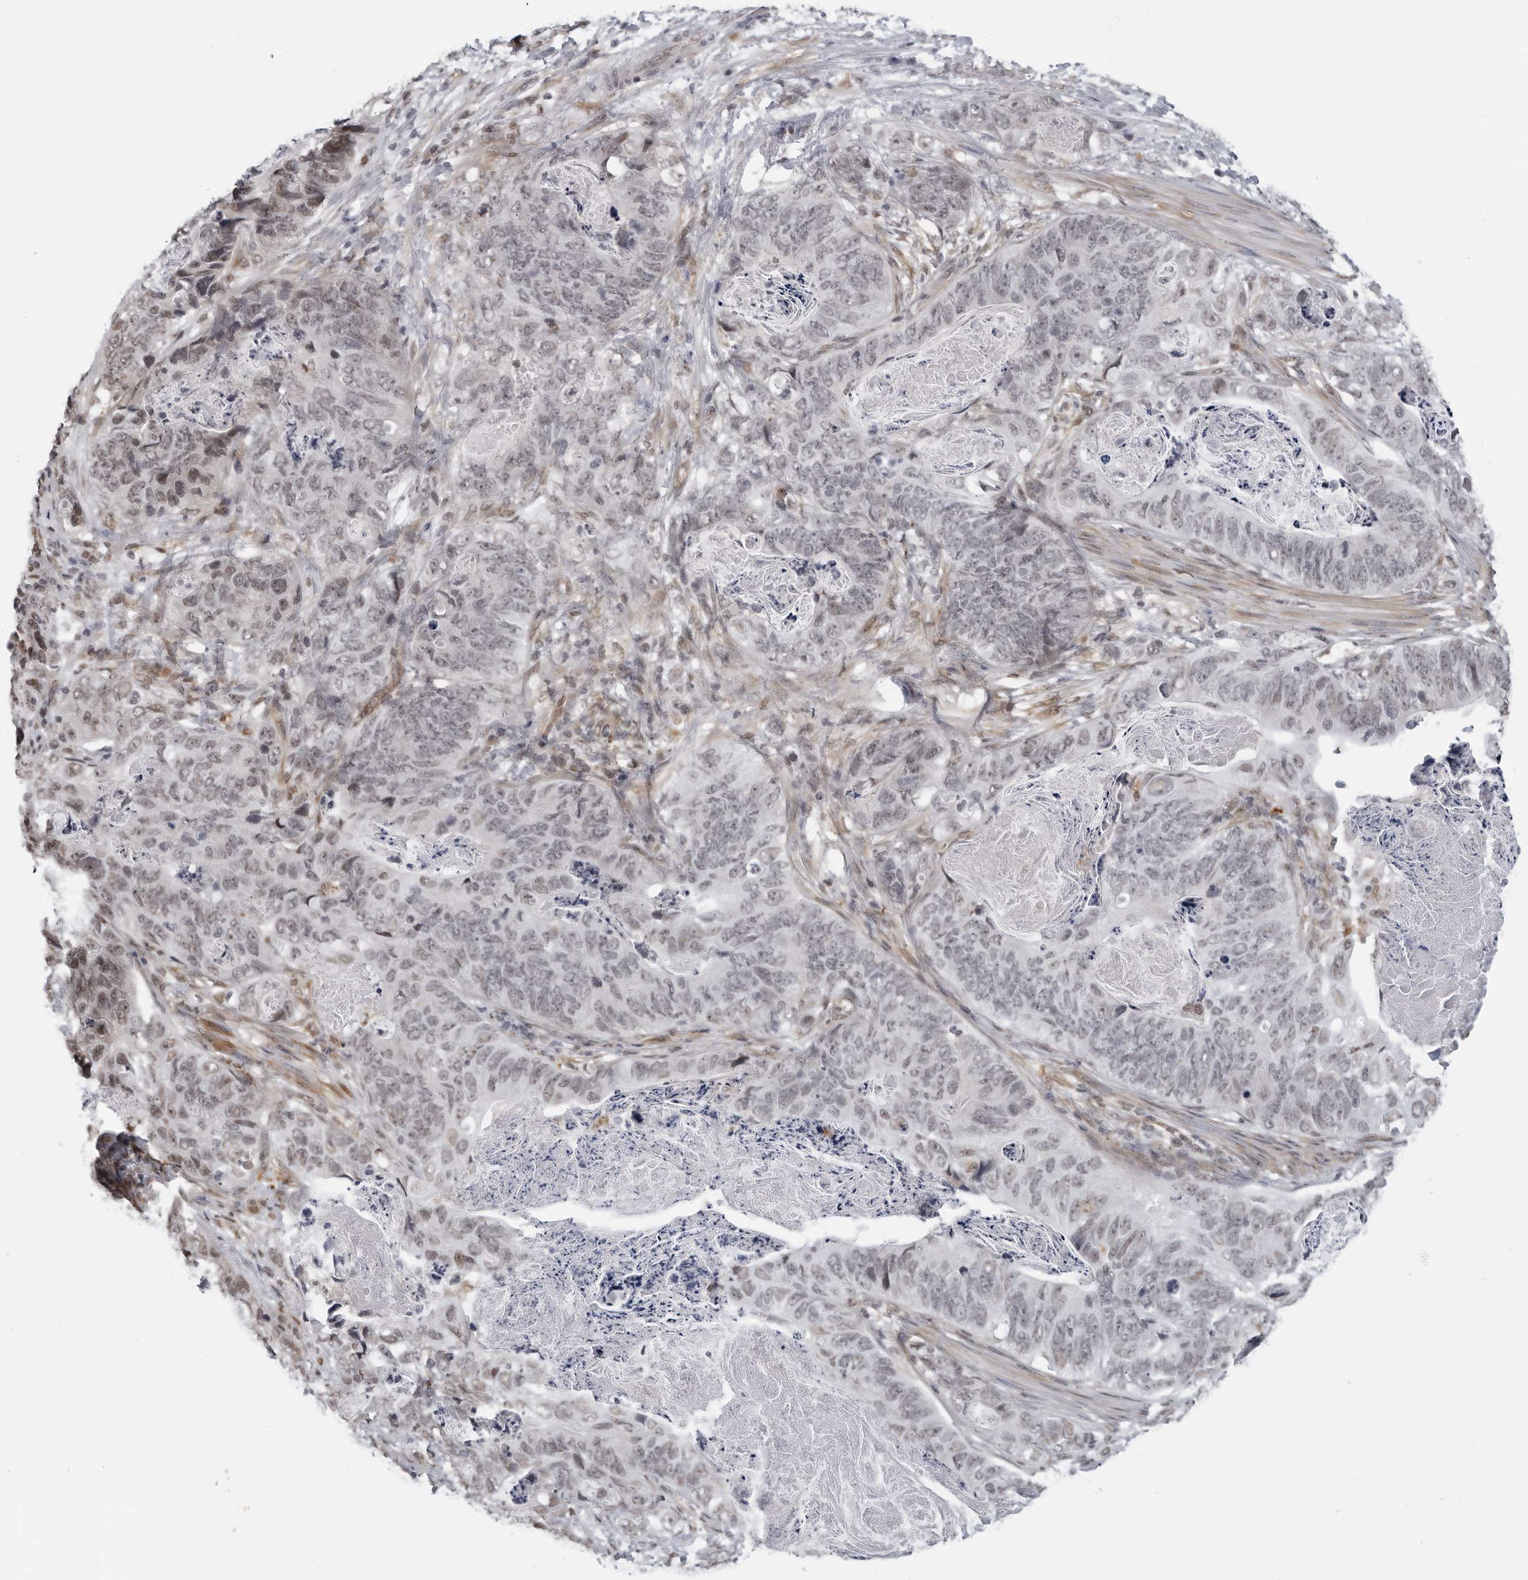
{"staining": {"intensity": "weak", "quantity": "25%-75%", "location": "nuclear"}, "tissue": "stomach cancer", "cell_type": "Tumor cells", "image_type": "cancer", "snomed": [{"axis": "morphology", "description": "Normal tissue, NOS"}, {"axis": "morphology", "description": "Adenocarcinoma, NOS"}, {"axis": "topography", "description": "Stomach"}], "caption": "Stomach cancer tissue shows weak nuclear positivity in approximately 25%-75% of tumor cells", "gene": "MAF", "patient": {"sex": "female", "age": 89}}